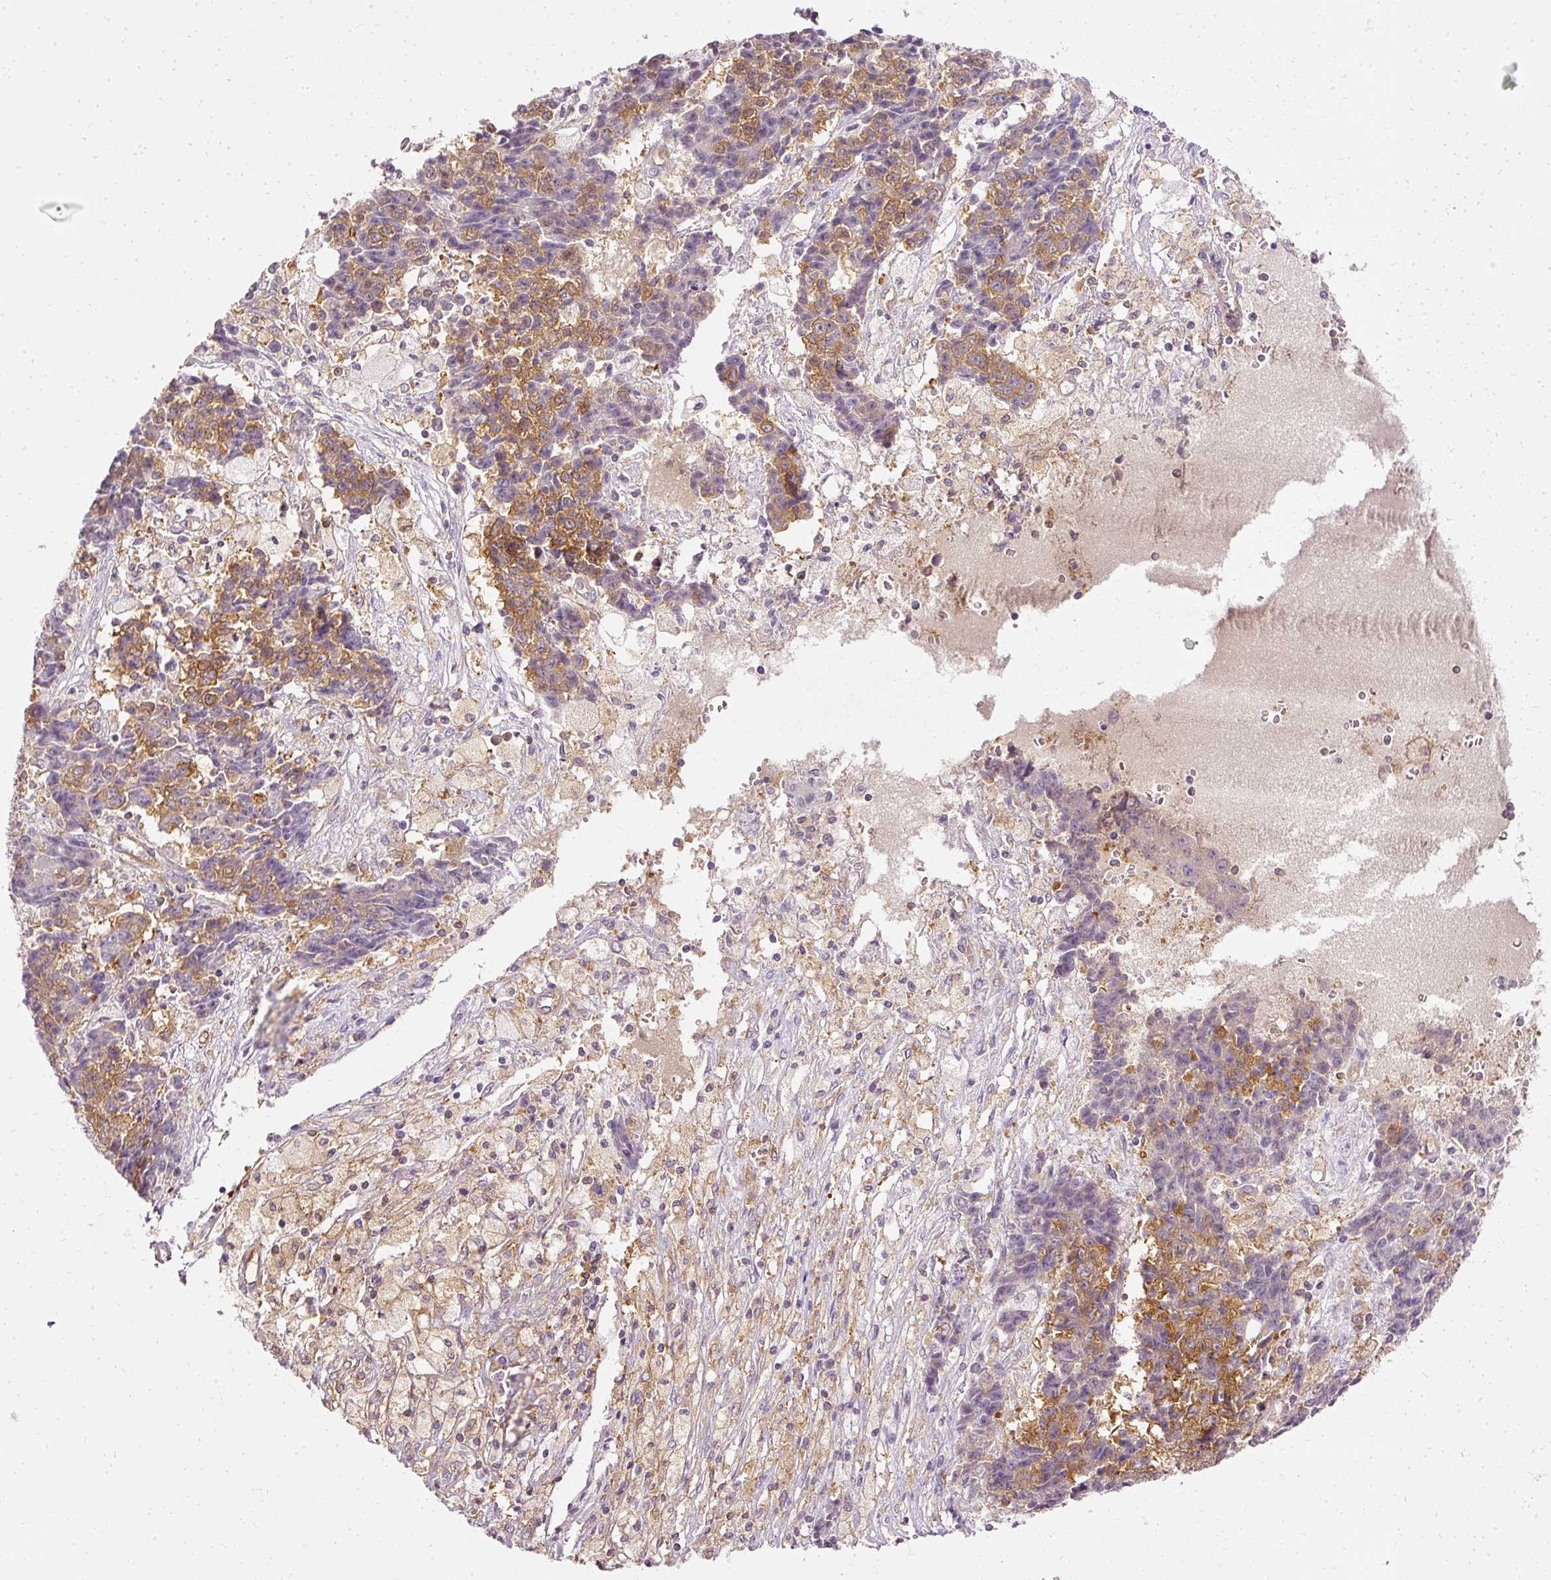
{"staining": {"intensity": "strong", "quantity": "25%-75%", "location": "cytoplasmic/membranous"}, "tissue": "ovarian cancer", "cell_type": "Tumor cells", "image_type": "cancer", "snomed": [{"axis": "morphology", "description": "Carcinoma, endometroid"}, {"axis": "topography", "description": "Ovary"}], "caption": "An IHC histopathology image of neoplastic tissue is shown. Protein staining in brown shows strong cytoplasmic/membranous positivity in endometroid carcinoma (ovarian) within tumor cells.", "gene": "ARMH3", "patient": {"sex": "female", "age": 42}}